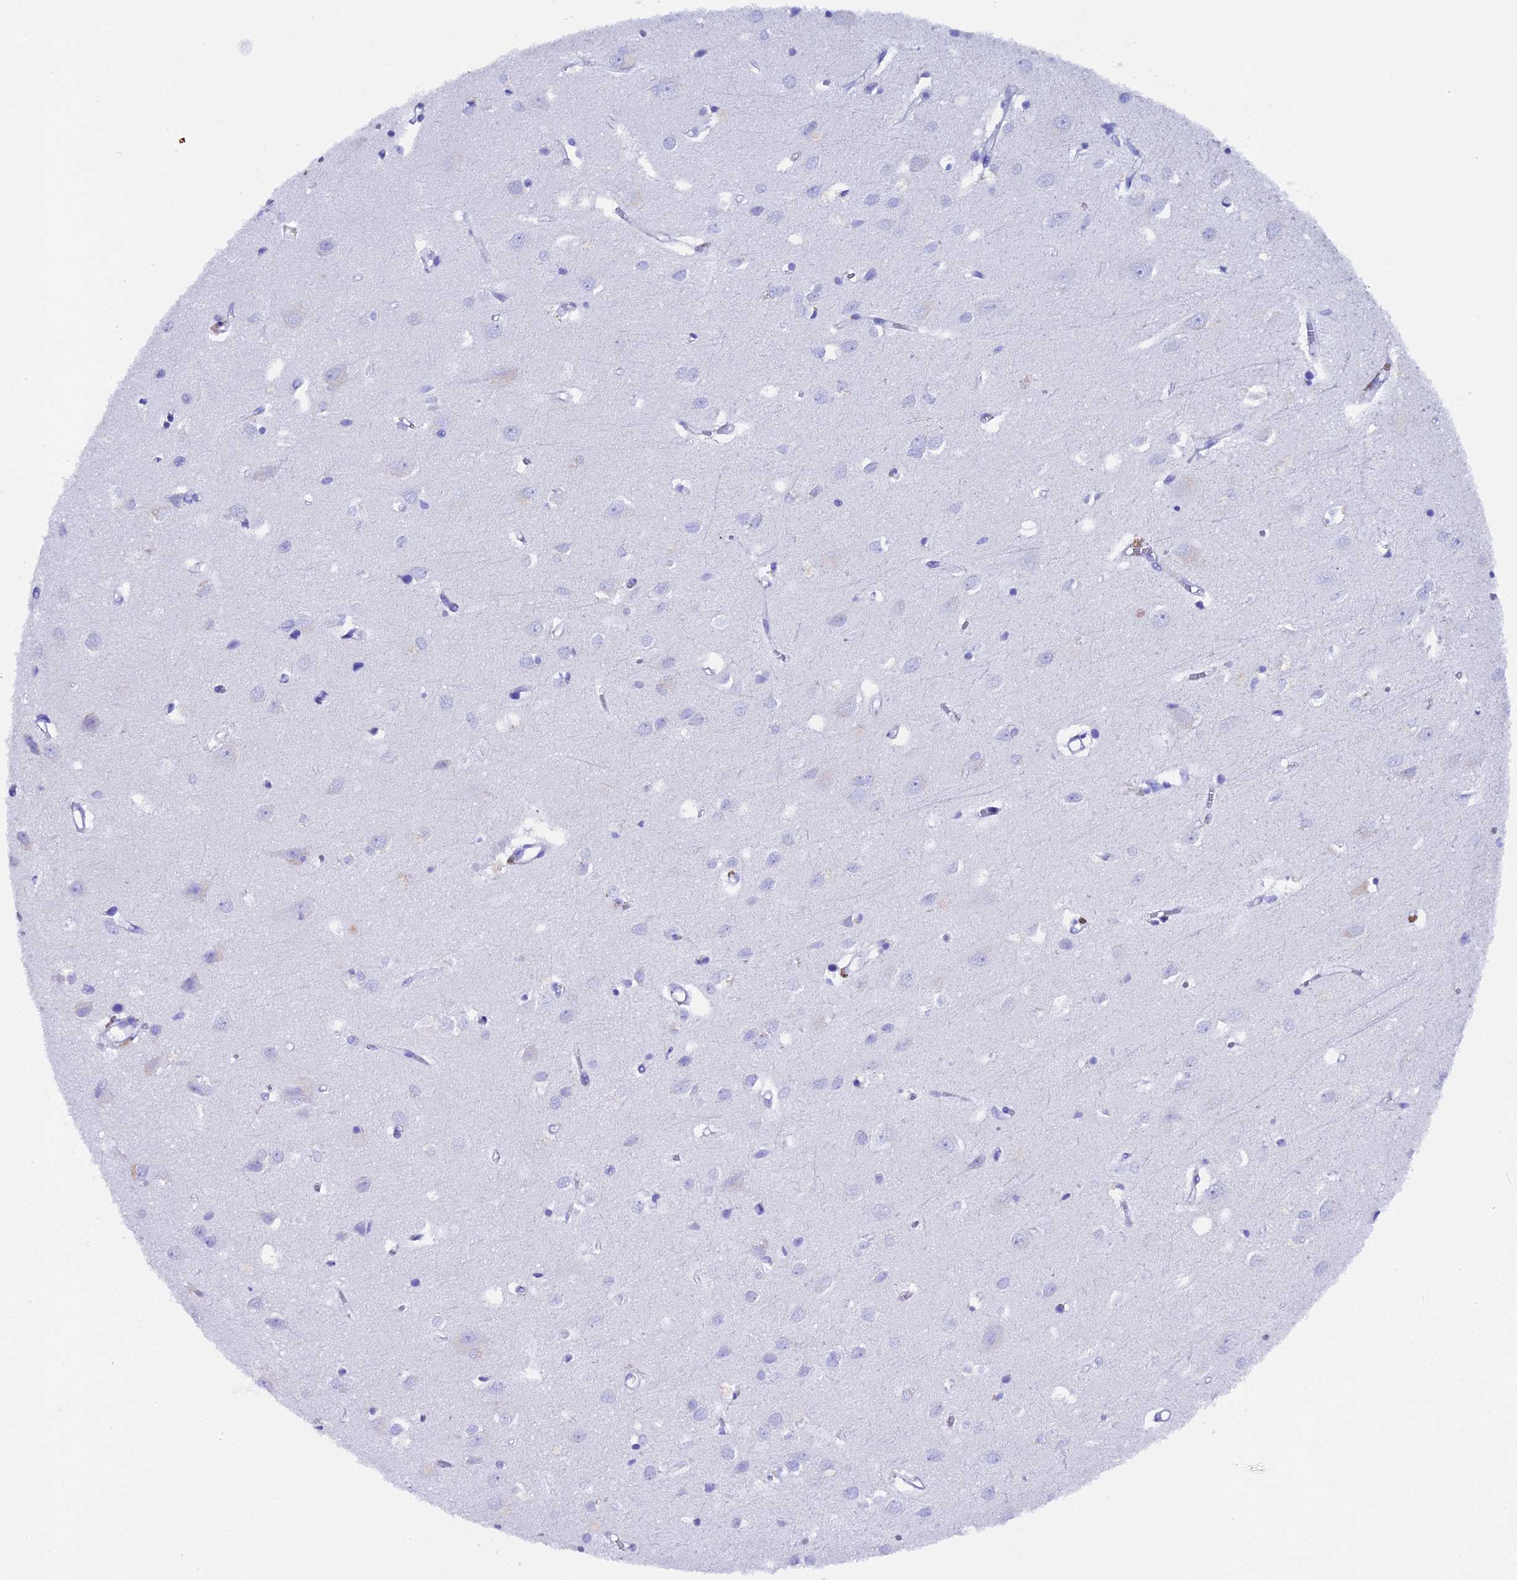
{"staining": {"intensity": "negative", "quantity": "none", "location": "none"}, "tissue": "cerebral cortex", "cell_type": "Endothelial cells", "image_type": "normal", "snomed": [{"axis": "morphology", "description": "Normal tissue, NOS"}, {"axis": "topography", "description": "Cerebral cortex"}], "caption": "This is a histopathology image of IHC staining of unremarkable cerebral cortex, which shows no expression in endothelial cells.", "gene": "FKBP11", "patient": {"sex": "female", "age": 64}}